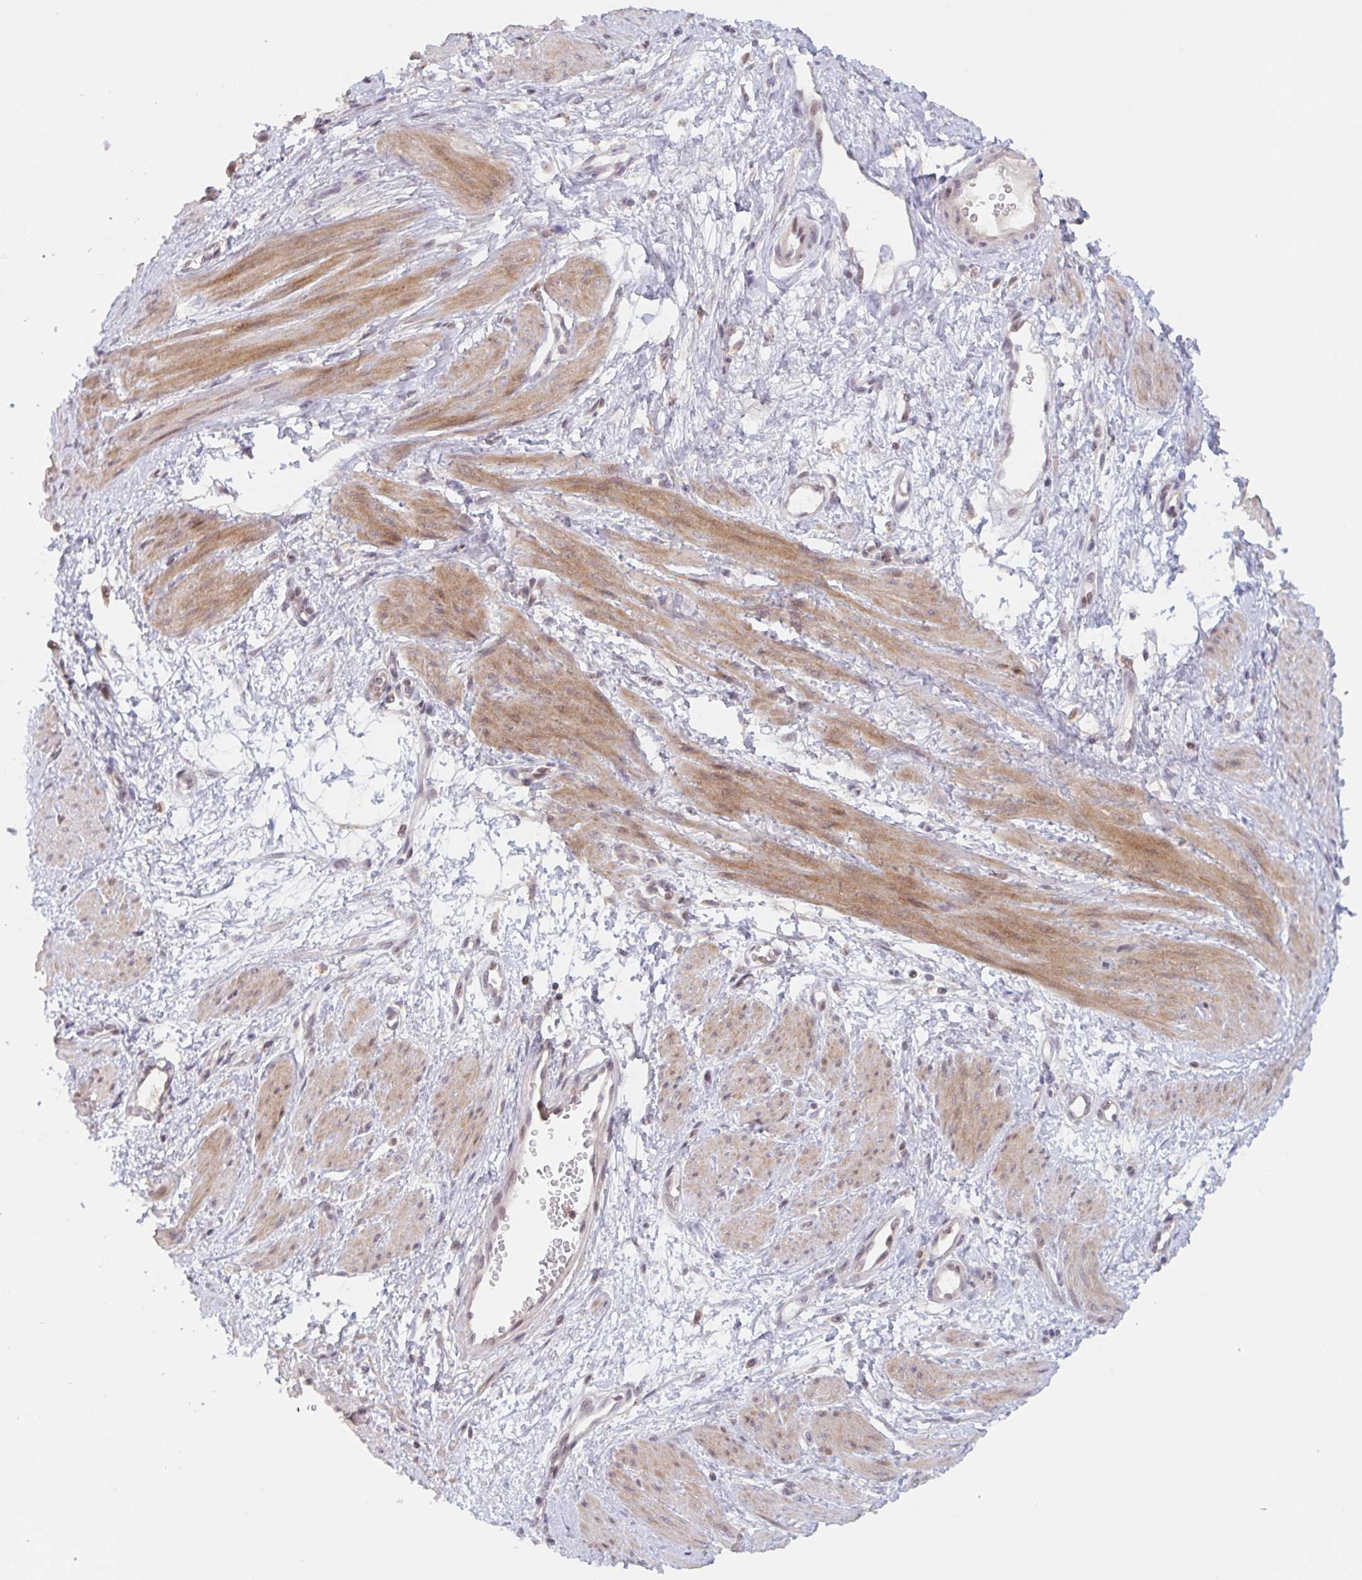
{"staining": {"intensity": "moderate", "quantity": "<25%", "location": "cytoplasmic/membranous"}, "tissue": "smooth muscle", "cell_type": "Smooth muscle cells", "image_type": "normal", "snomed": [{"axis": "morphology", "description": "Normal tissue, NOS"}, {"axis": "topography", "description": "Smooth muscle"}, {"axis": "topography", "description": "Uterus"}], "caption": "Smooth muscle was stained to show a protein in brown. There is low levels of moderate cytoplasmic/membranous staining in approximately <25% of smooth muscle cells. (brown staining indicates protein expression, while blue staining denotes nuclei).", "gene": "DCST1", "patient": {"sex": "female", "age": 39}}